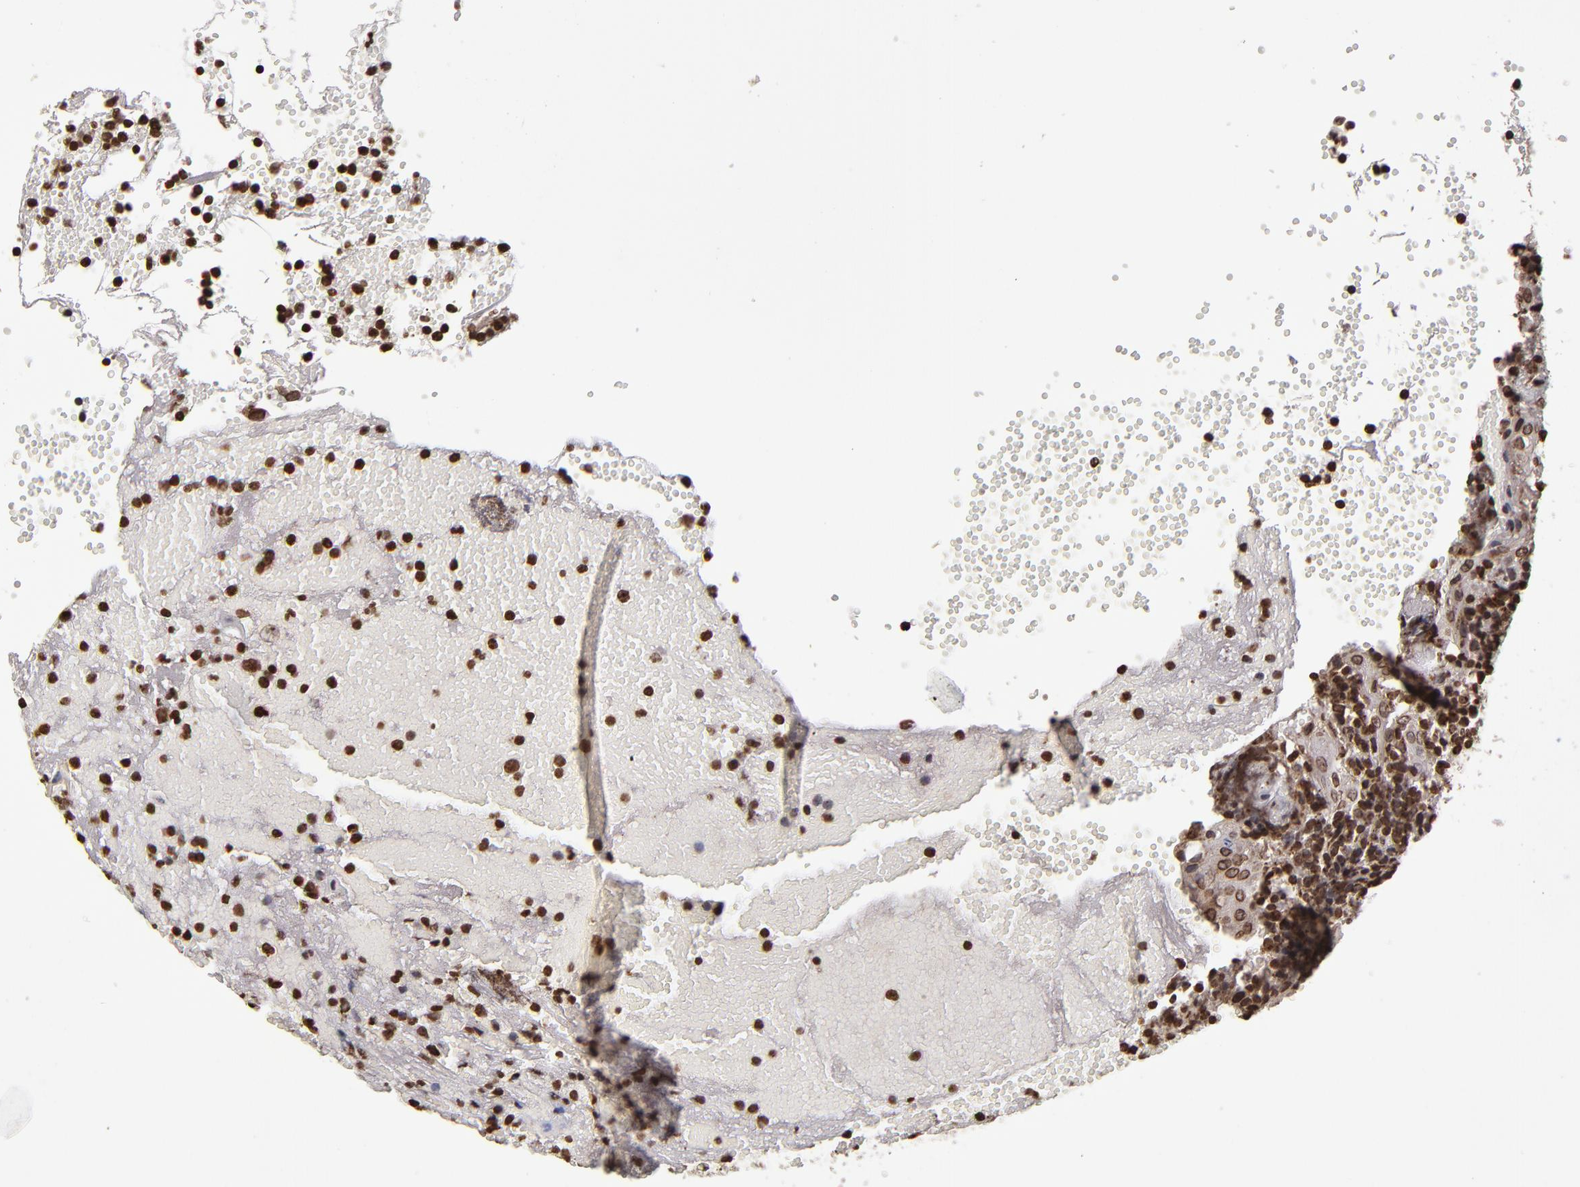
{"staining": {"intensity": "strong", "quantity": ">75%", "location": "nuclear"}, "tissue": "tonsil", "cell_type": "Germinal center cells", "image_type": "normal", "snomed": [{"axis": "morphology", "description": "Normal tissue, NOS"}, {"axis": "topography", "description": "Tonsil"}], "caption": "Immunohistochemical staining of benign human tonsil demonstrates >75% levels of strong nuclear protein staining in about >75% of germinal center cells. Nuclei are stained in blue.", "gene": "CSDC2", "patient": {"sex": "female", "age": 40}}